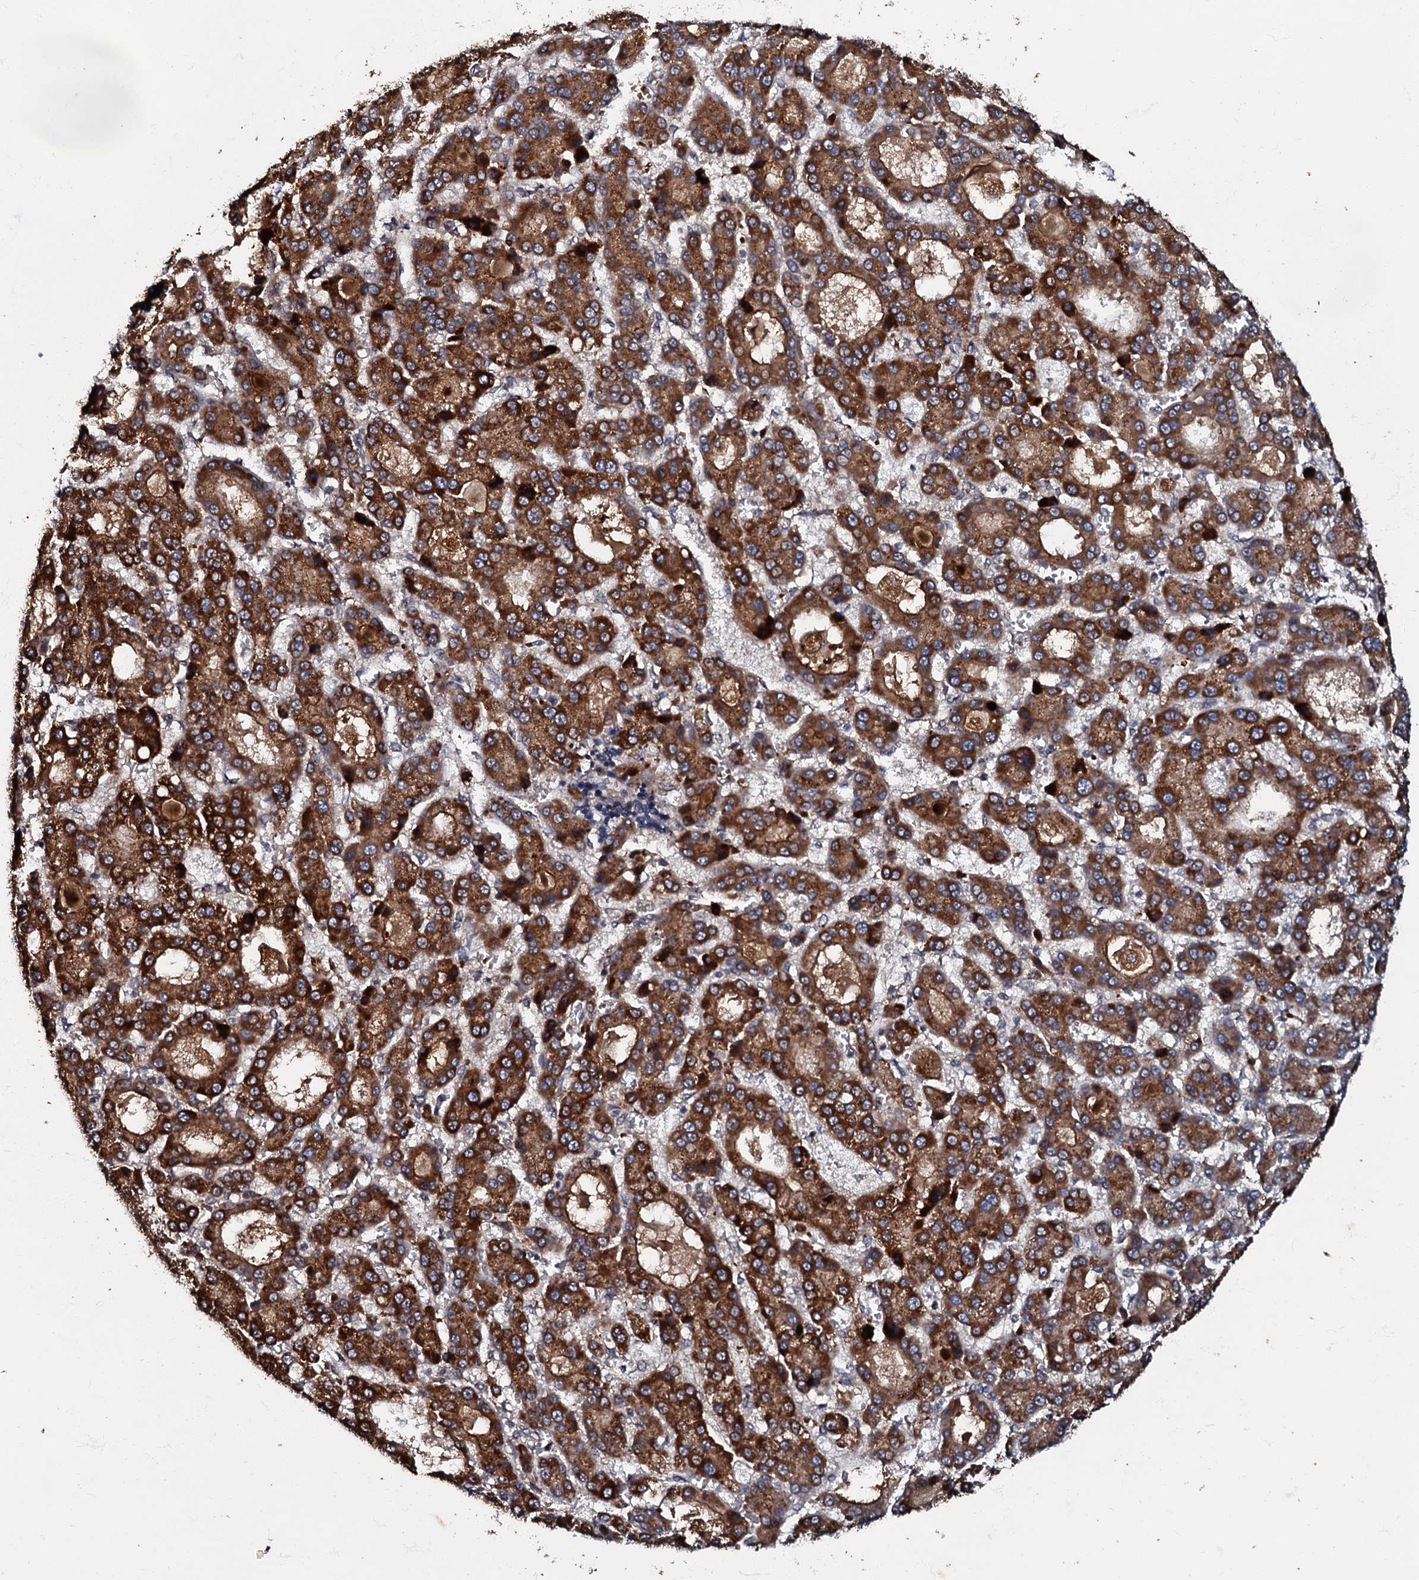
{"staining": {"intensity": "strong", "quantity": ">75%", "location": "cytoplasmic/membranous"}, "tissue": "liver cancer", "cell_type": "Tumor cells", "image_type": "cancer", "snomed": [{"axis": "morphology", "description": "Carcinoma, Hepatocellular, NOS"}, {"axis": "topography", "description": "Liver"}], "caption": "A high amount of strong cytoplasmic/membranous staining is identified in approximately >75% of tumor cells in liver cancer (hepatocellular carcinoma) tissue.", "gene": "MANSC4", "patient": {"sex": "male", "age": 70}}